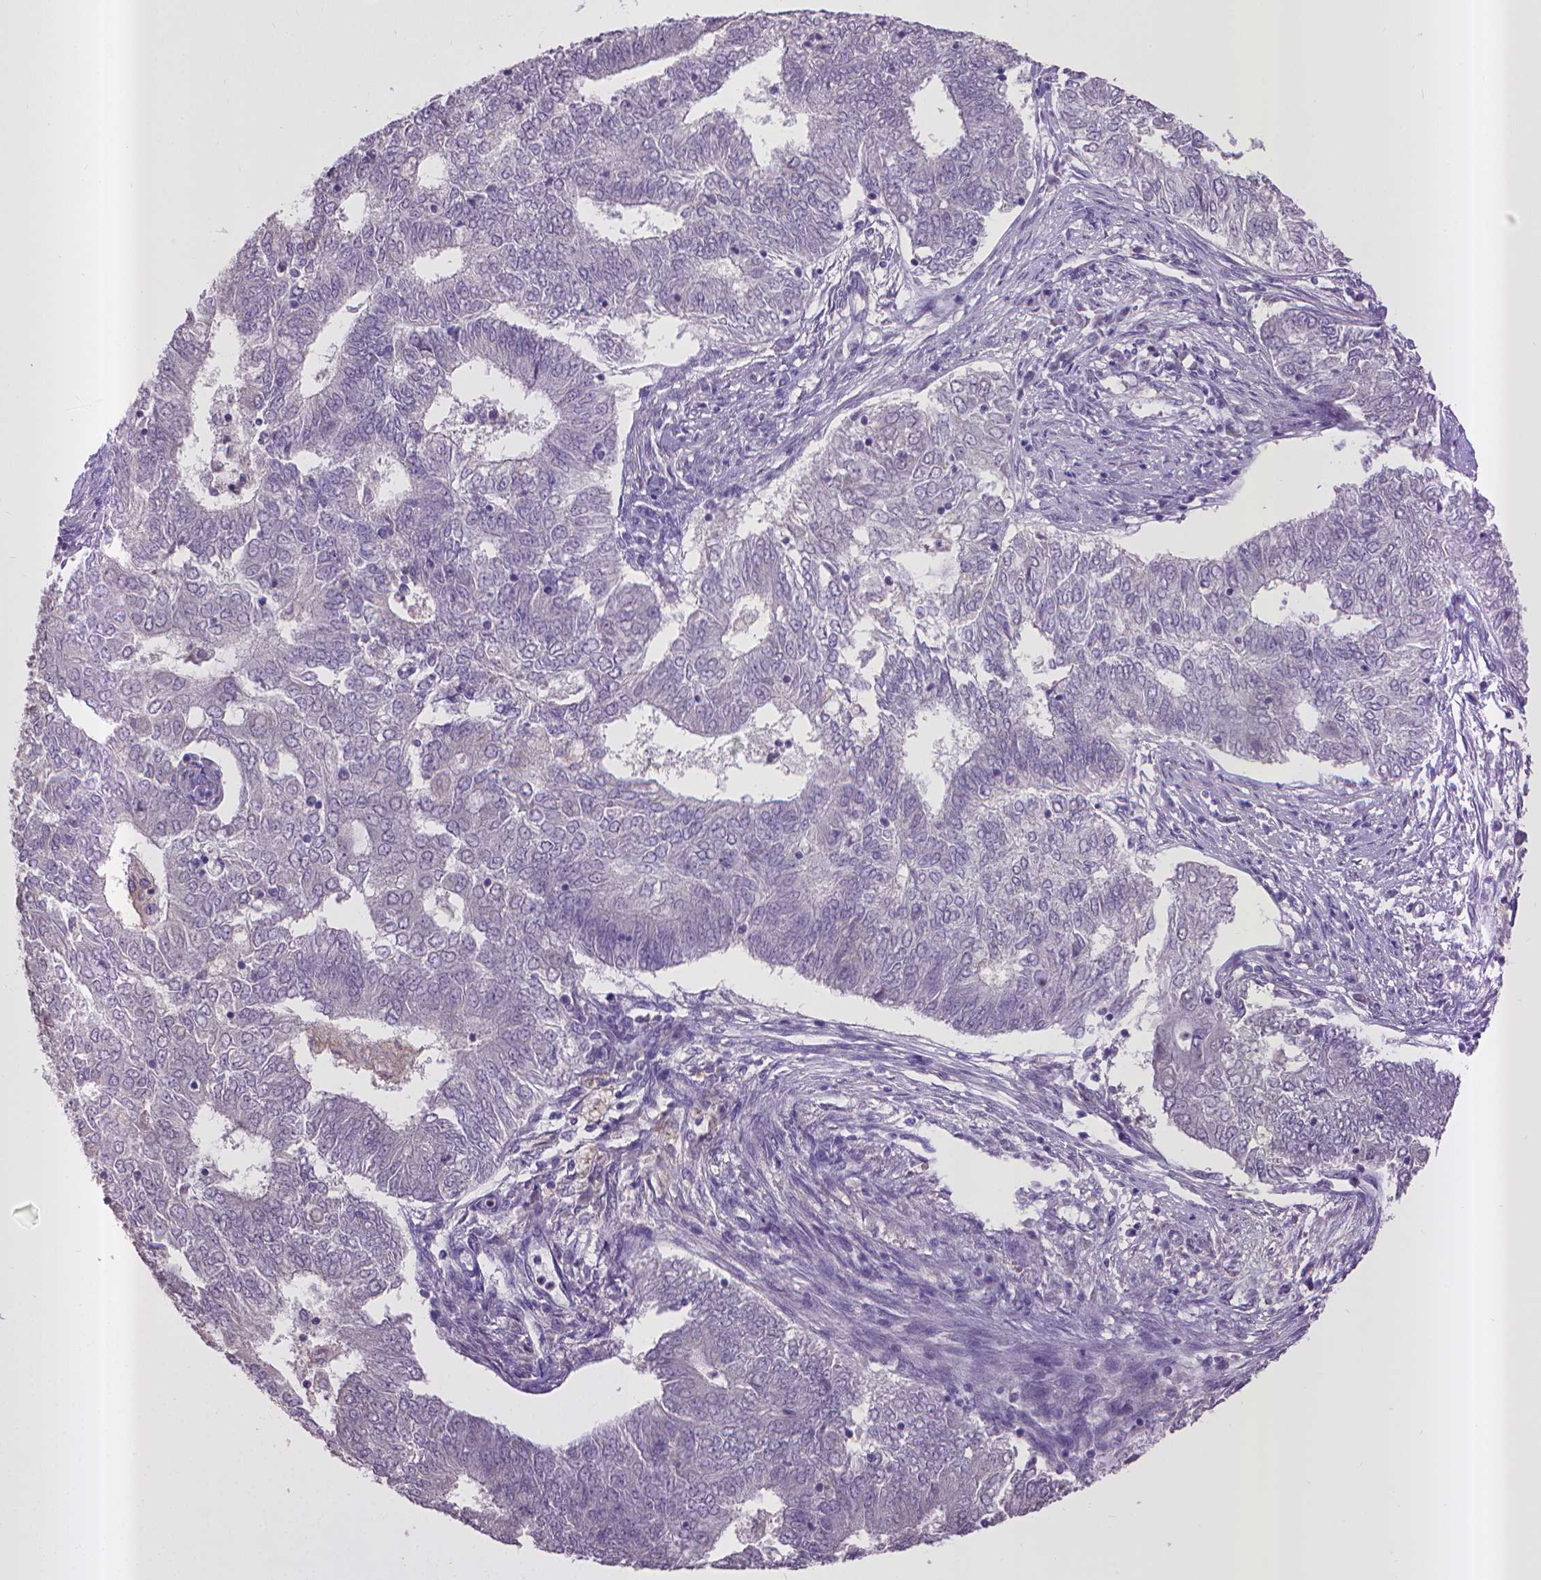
{"staining": {"intensity": "negative", "quantity": "none", "location": "none"}, "tissue": "endometrial cancer", "cell_type": "Tumor cells", "image_type": "cancer", "snomed": [{"axis": "morphology", "description": "Adenocarcinoma, NOS"}, {"axis": "topography", "description": "Endometrium"}], "caption": "Image shows no protein expression in tumor cells of endometrial adenocarcinoma tissue. (DAB (3,3'-diaminobenzidine) immunohistochemistry (IHC) visualized using brightfield microscopy, high magnification).", "gene": "CPM", "patient": {"sex": "female", "age": 62}}